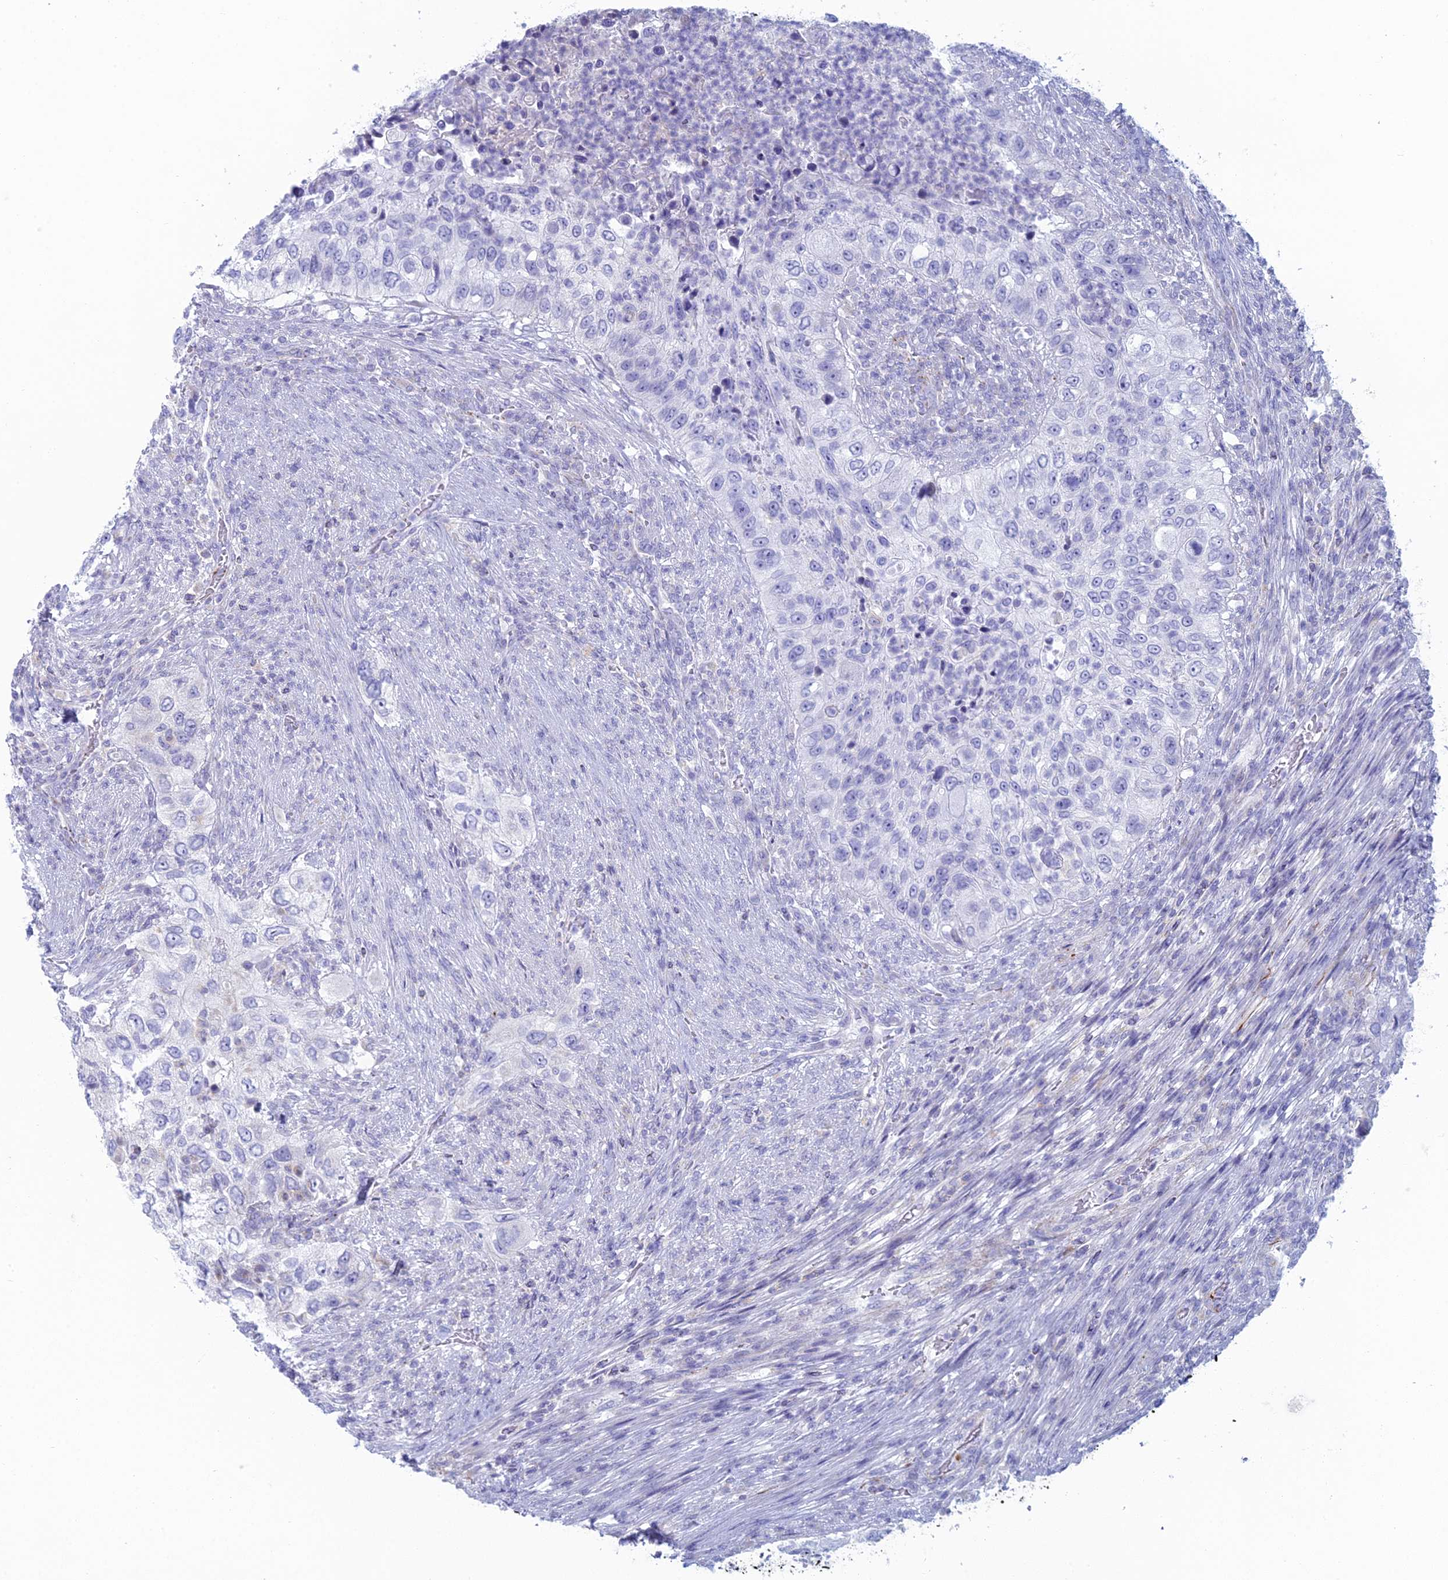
{"staining": {"intensity": "negative", "quantity": "none", "location": "none"}, "tissue": "urothelial cancer", "cell_type": "Tumor cells", "image_type": "cancer", "snomed": [{"axis": "morphology", "description": "Urothelial carcinoma, High grade"}, {"axis": "topography", "description": "Urinary bladder"}], "caption": "The micrograph demonstrates no staining of tumor cells in urothelial carcinoma (high-grade).", "gene": "FERD3L", "patient": {"sex": "female", "age": 60}}